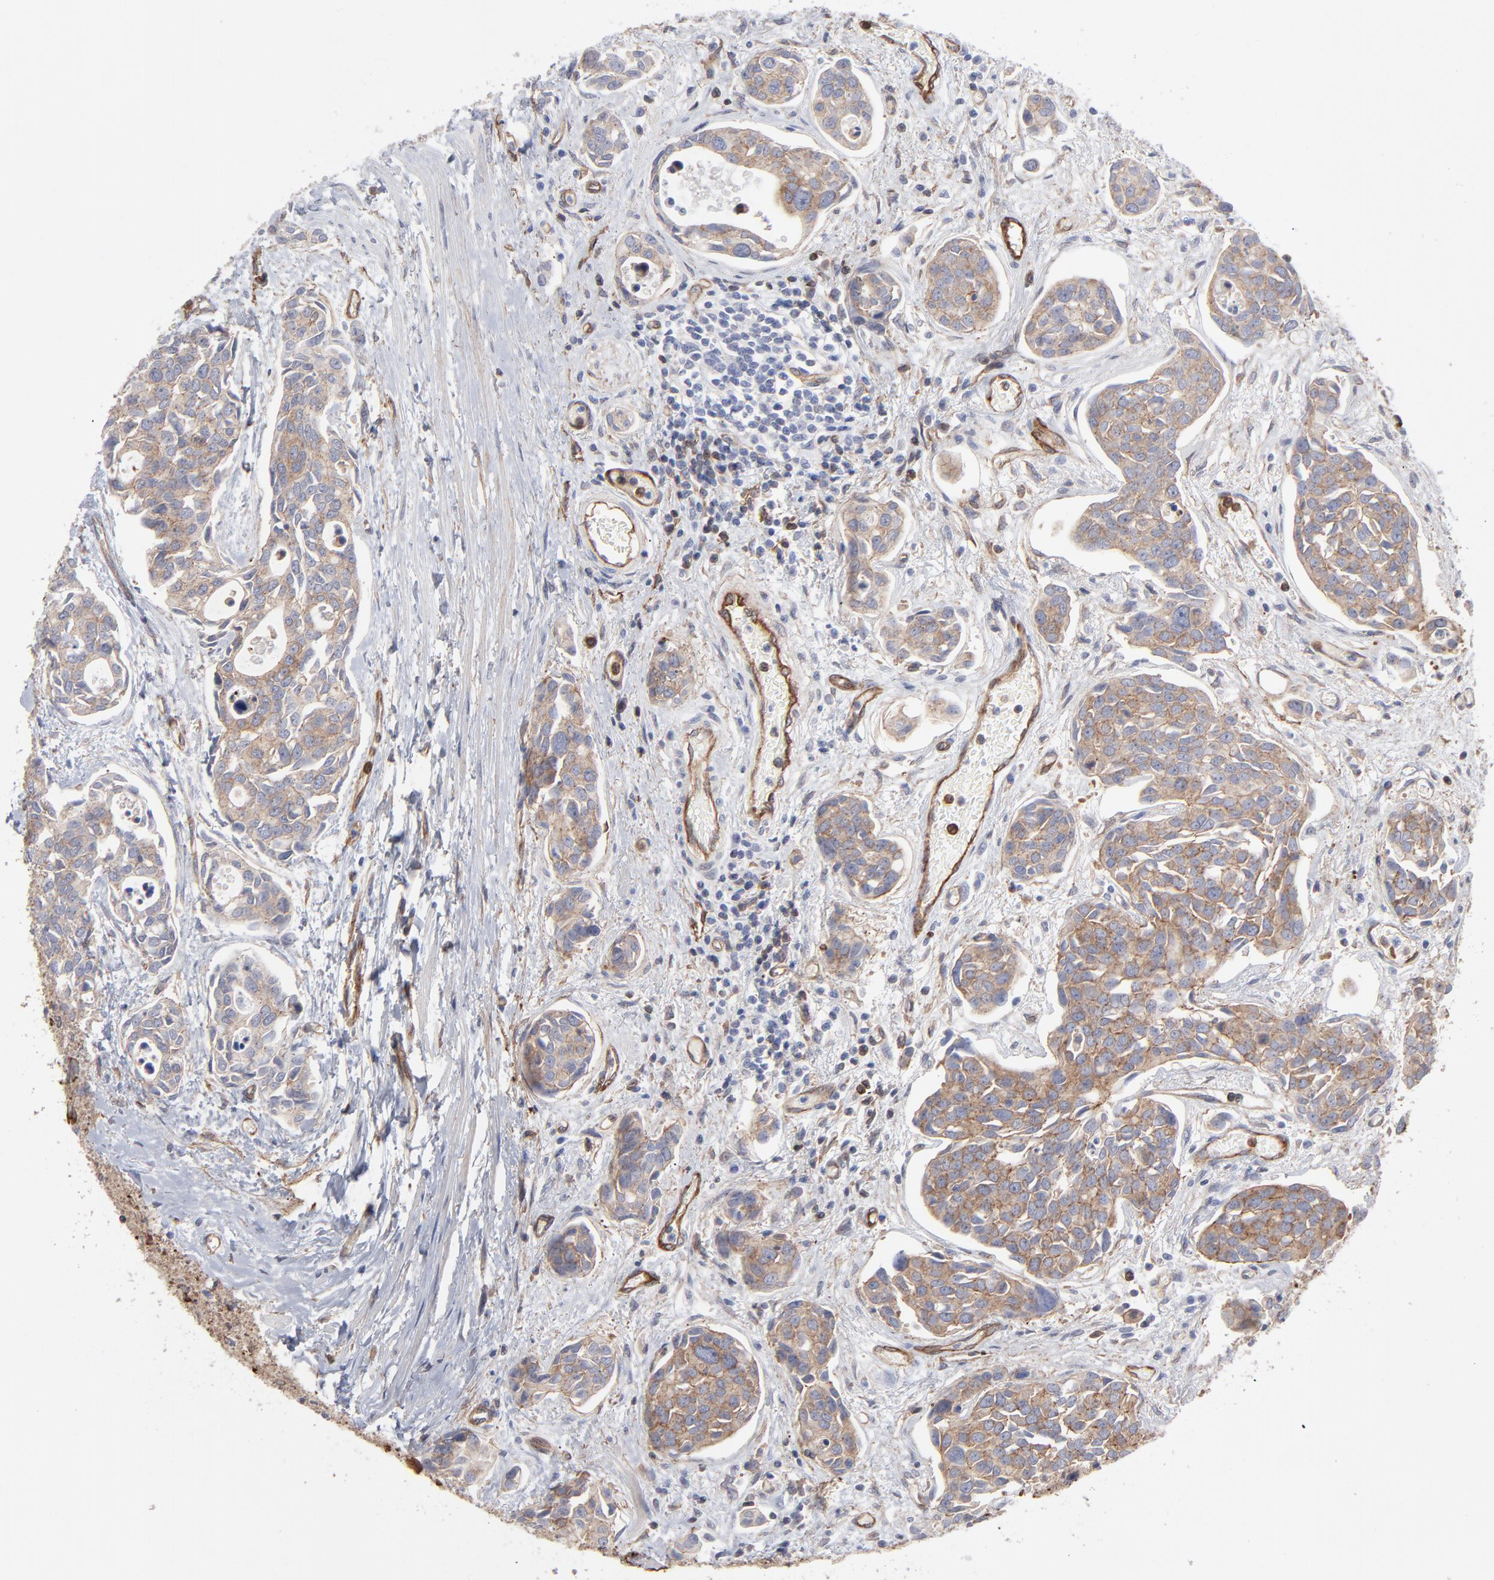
{"staining": {"intensity": "weak", "quantity": ">75%", "location": "cytoplasmic/membranous"}, "tissue": "urothelial cancer", "cell_type": "Tumor cells", "image_type": "cancer", "snomed": [{"axis": "morphology", "description": "Urothelial carcinoma, High grade"}, {"axis": "topography", "description": "Urinary bladder"}], "caption": "Immunohistochemistry (IHC) (DAB (3,3'-diaminobenzidine)) staining of urothelial carcinoma (high-grade) demonstrates weak cytoplasmic/membranous protein positivity in approximately >75% of tumor cells.", "gene": "PXN", "patient": {"sex": "male", "age": 78}}